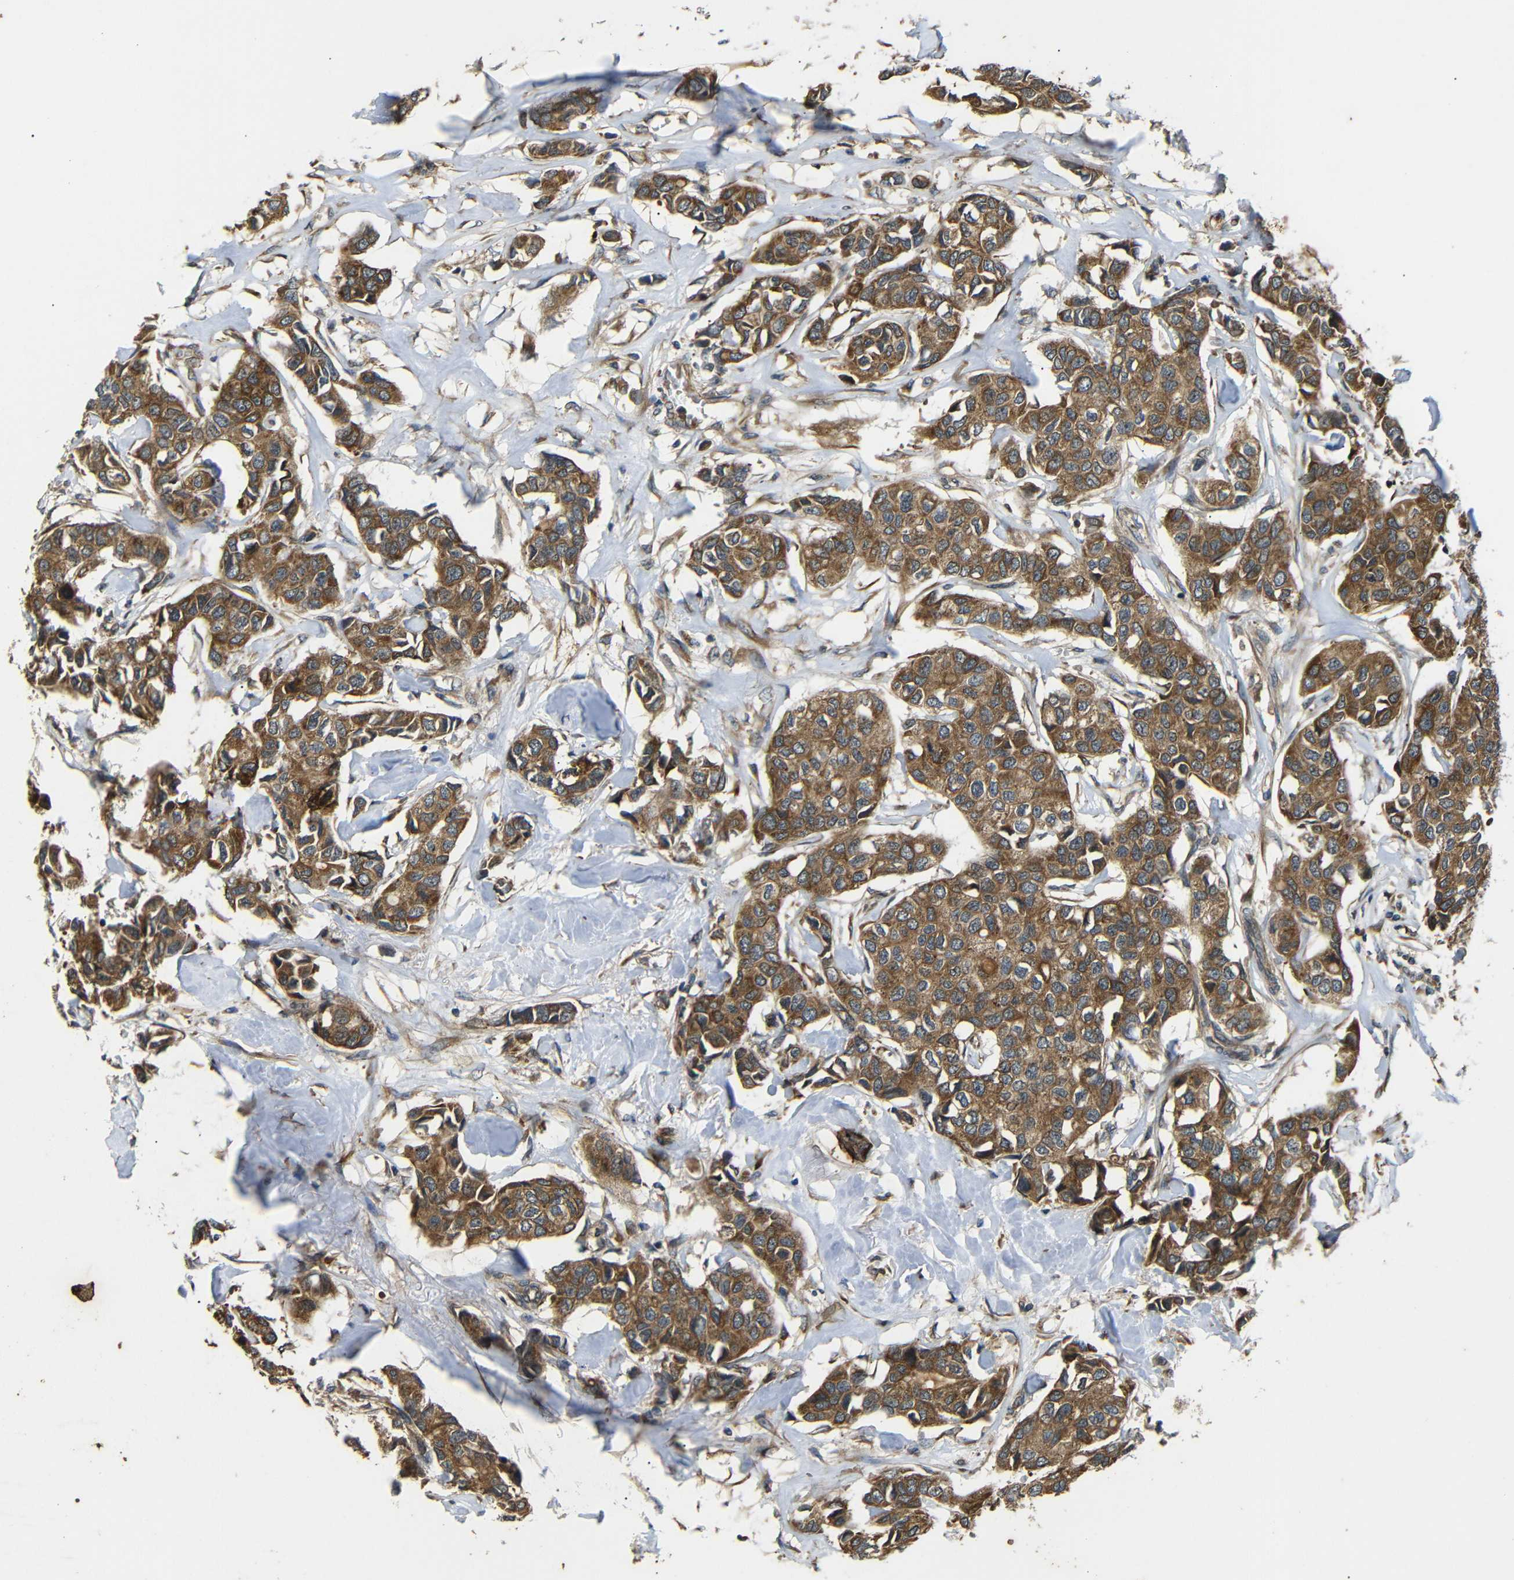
{"staining": {"intensity": "moderate", "quantity": ">75%", "location": "cytoplasmic/membranous"}, "tissue": "breast cancer", "cell_type": "Tumor cells", "image_type": "cancer", "snomed": [{"axis": "morphology", "description": "Duct carcinoma"}, {"axis": "topography", "description": "Breast"}], "caption": "This is an image of immunohistochemistry staining of breast invasive ductal carcinoma, which shows moderate positivity in the cytoplasmic/membranous of tumor cells.", "gene": "TRPC1", "patient": {"sex": "female", "age": 80}}